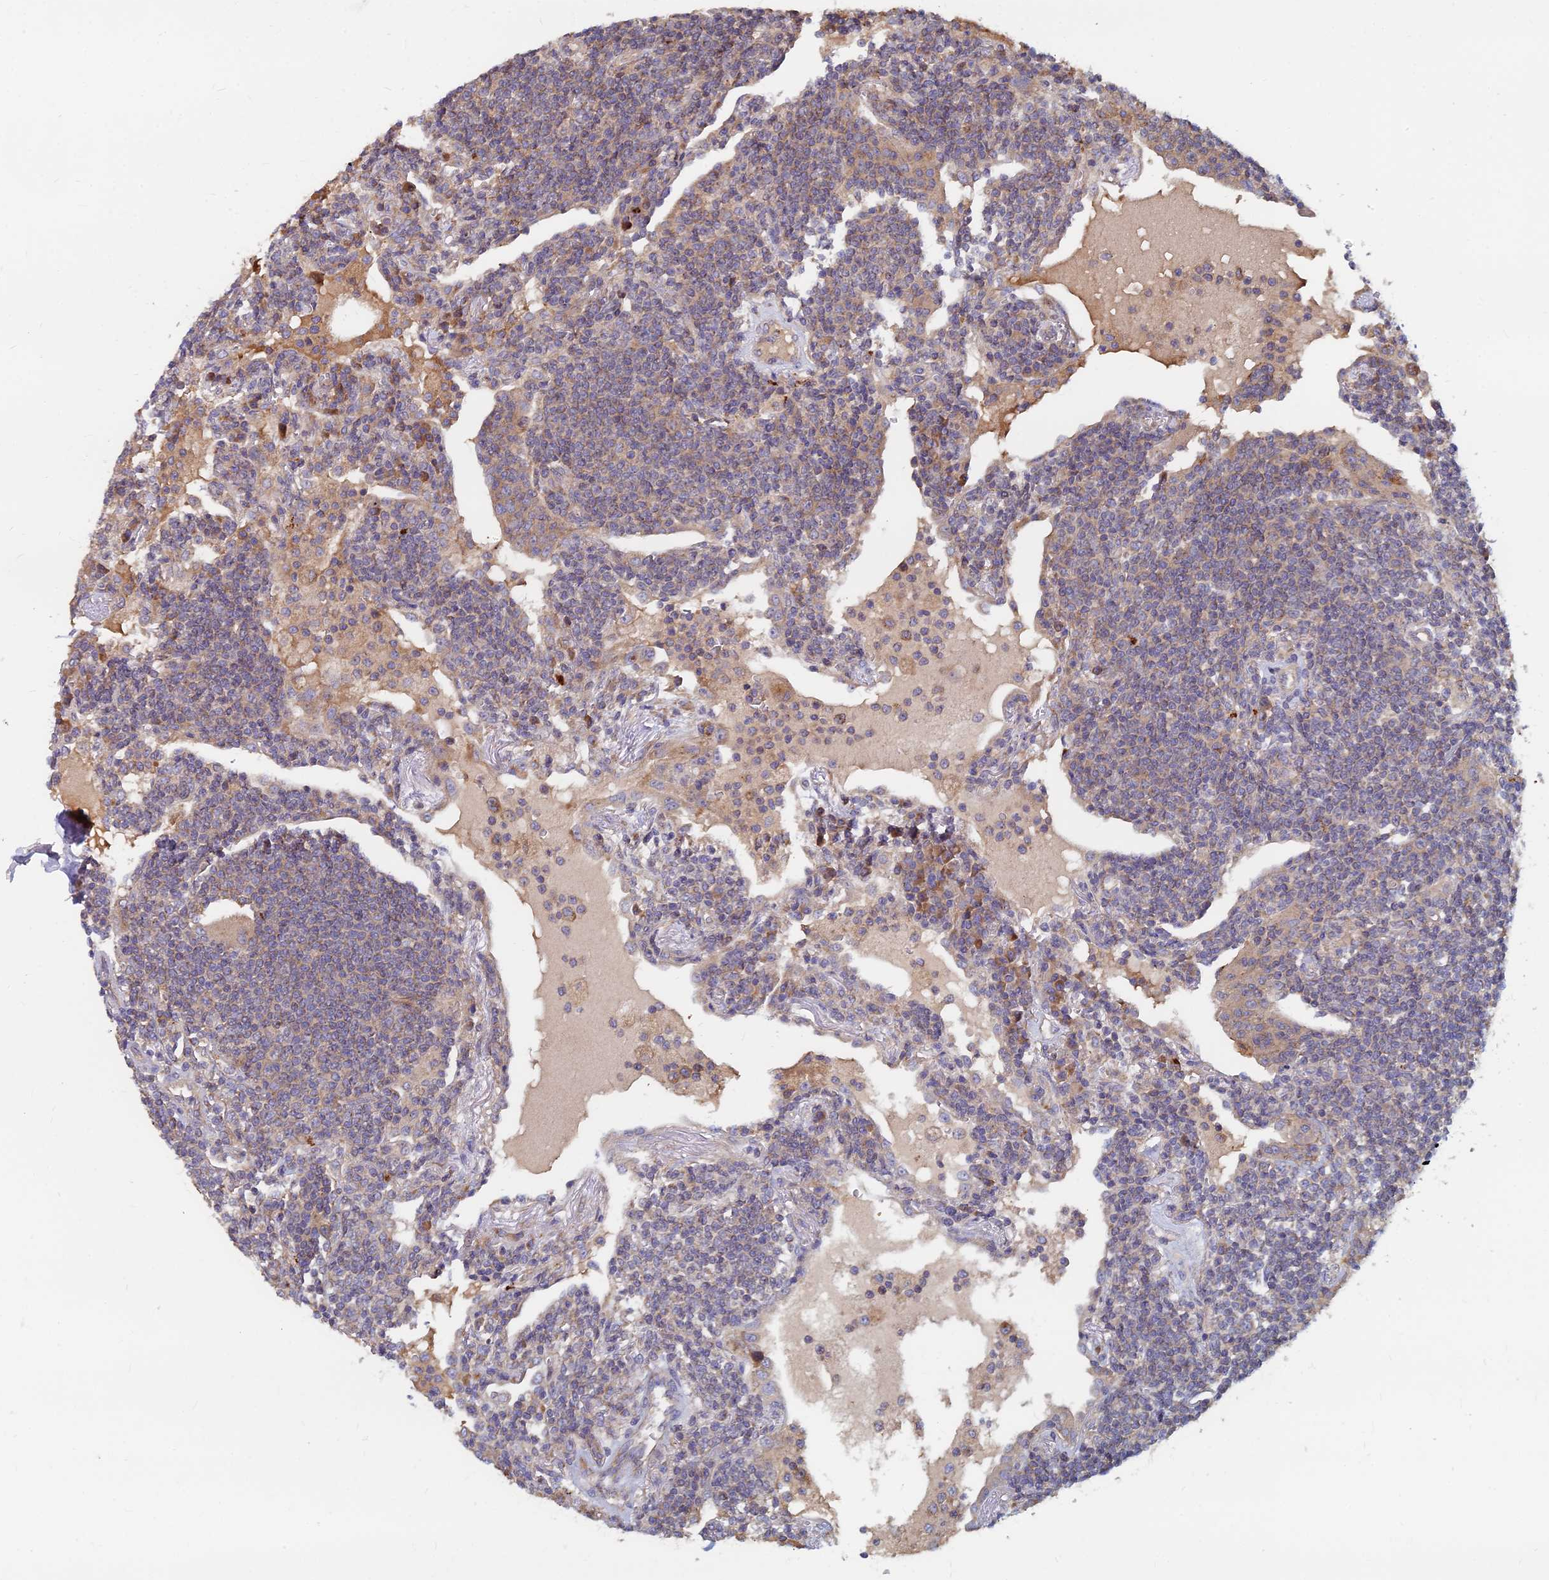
{"staining": {"intensity": "weak", "quantity": "<25%", "location": "cytoplasmic/membranous"}, "tissue": "lymphoma", "cell_type": "Tumor cells", "image_type": "cancer", "snomed": [{"axis": "morphology", "description": "Malignant lymphoma, non-Hodgkin's type, Low grade"}, {"axis": "topography", "description": "Lung"}], "caption": "Lymphoma was stained to show a protein in brown. There is no significant expression in tumor cells.", "gene": "CCZ1", "patient": {"sex": "female", "age": 71}}